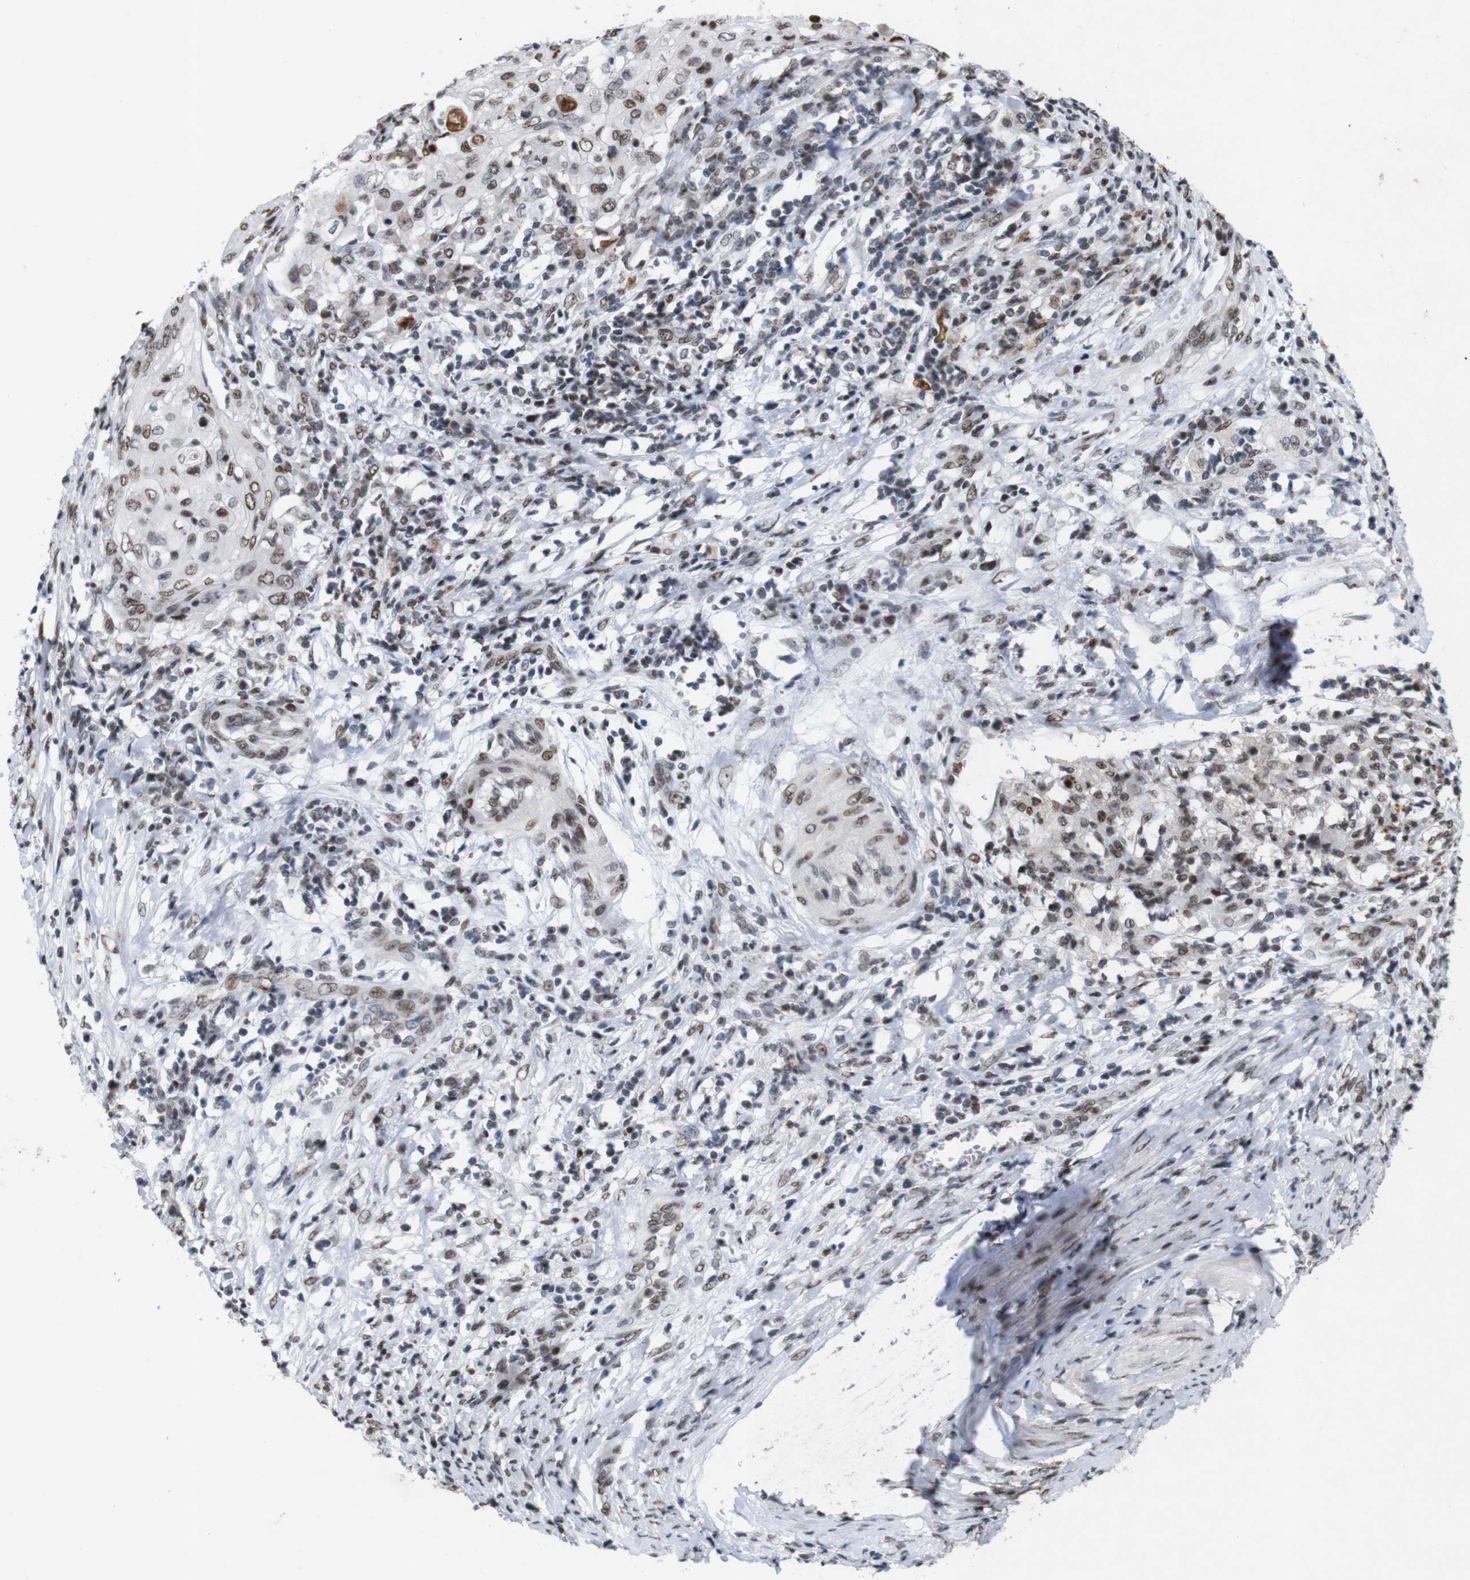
{"staining": {"intensity": "weak", "quantity": ">75%", "location": "nuclear"}, "tissue": "cervical cancer", "cell_type": "Tumor cells", "image_type": "cancer", "snomed": [{"axis": "morphology", "description": "Squamous cell carcinoma, NOS"}, {"axis": "topography", "description": "Cervix"}], "caption": "An immunohistochemistry micrograph of neoplastic tissue is shown. Protein staining in brown labels weak nuclear positivity in cervical cancer within tumor cells.", "gene": "MAGEH1", "patient": {"sex": "female", "age": 39}}